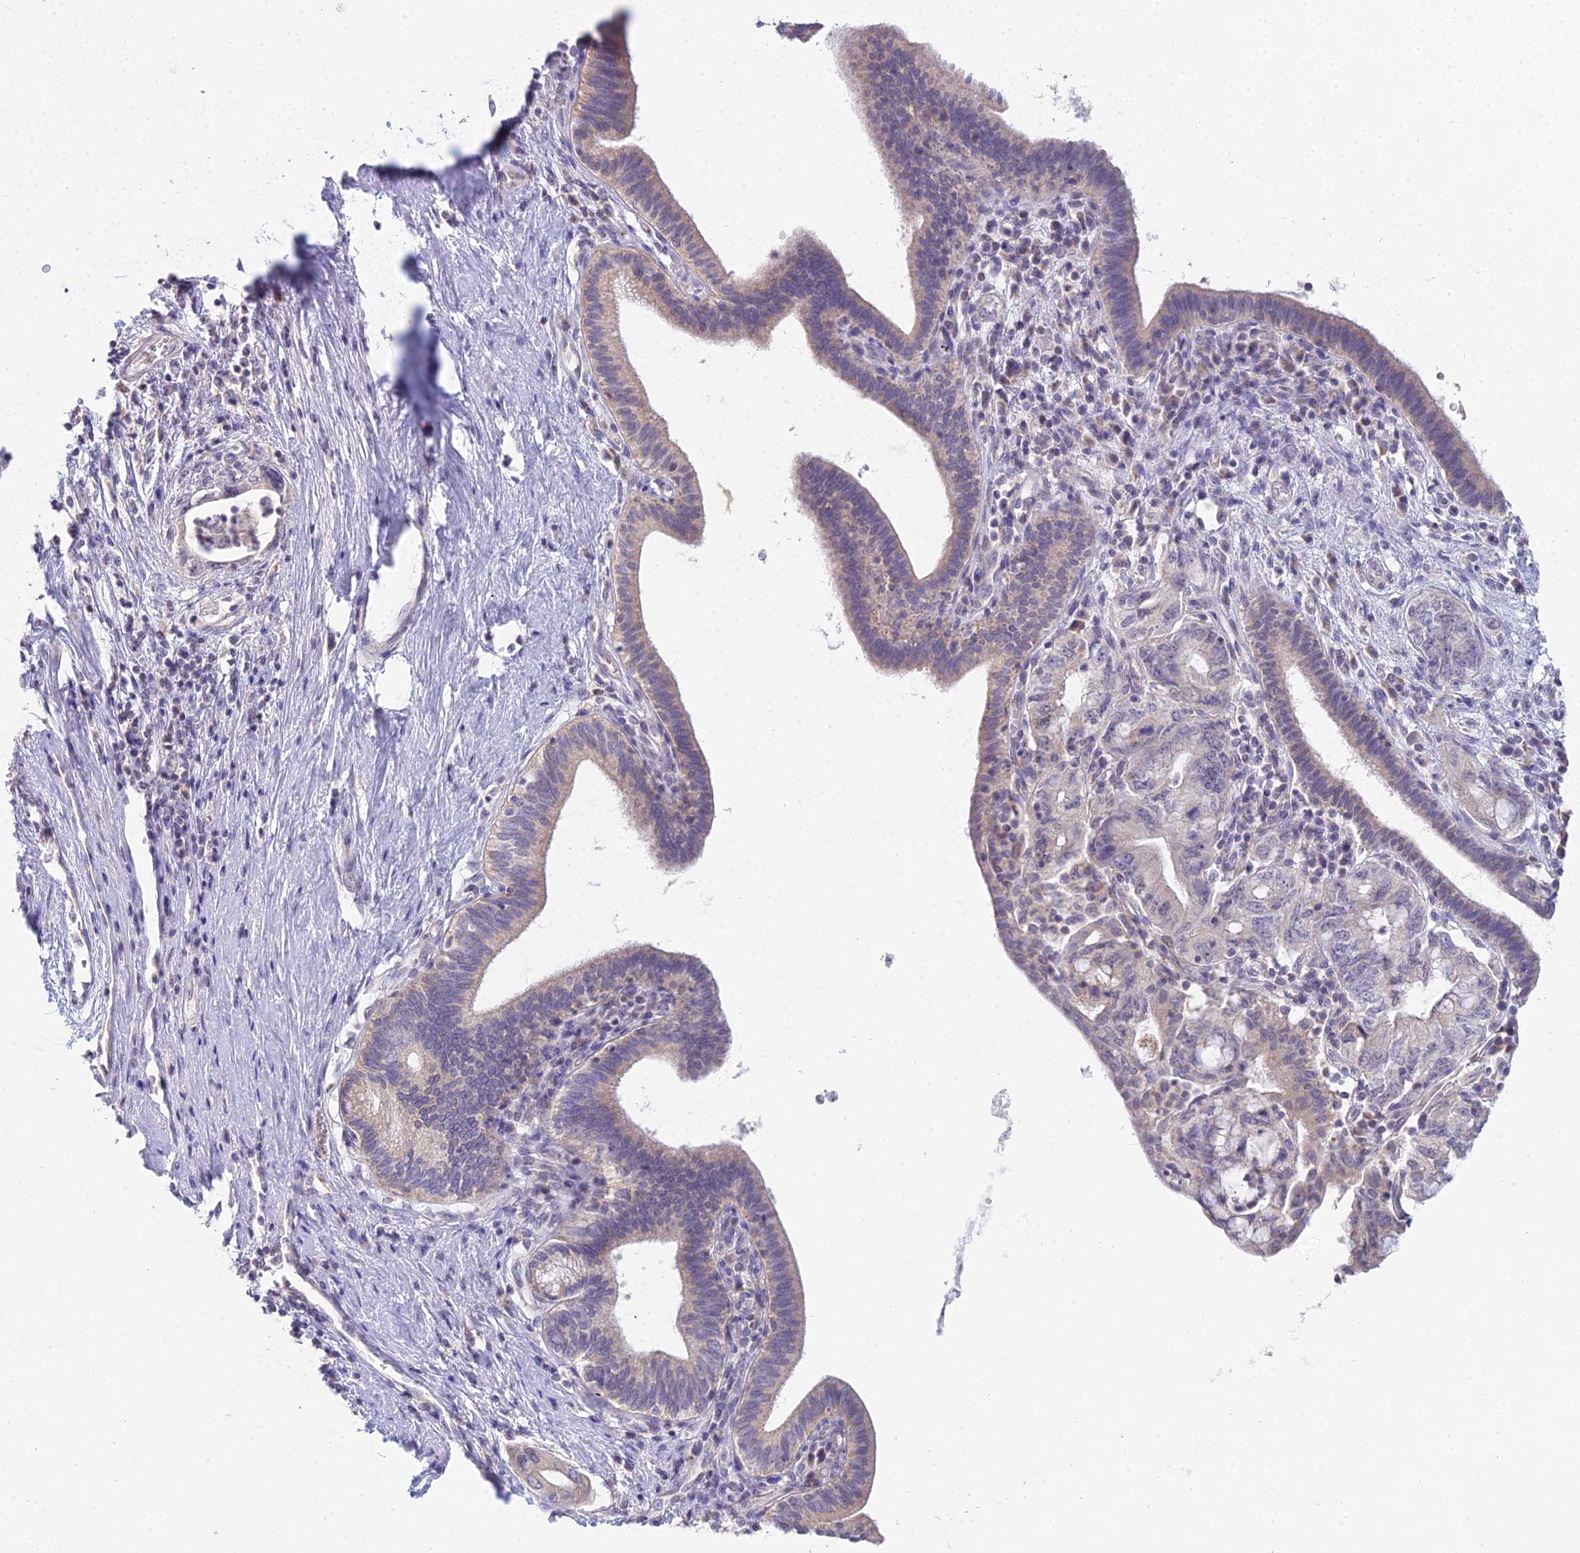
{"staining": {"intensity": "weak", "quantity": "25%-75%", "location": "cytoplasmic/membranous"}, "tissue": "pancreatic cancer", "cell_type": "Tumor cells", "image_type": "cancer", "snomed": [{"axis": "morphology", "description": "Adenocarcinoma, NOS"}, {"axis": "topography", "description": "Pancreas"}], "caption": "The histopathology image exhibits immunohistochemical staining of pancreatic cancer. There is weak cytoplasmic/membranous staining is identified in about 25%-75% of tumor cells.", "gene": "CFAP206", "patient": {"sex": "female", "age": 73}}